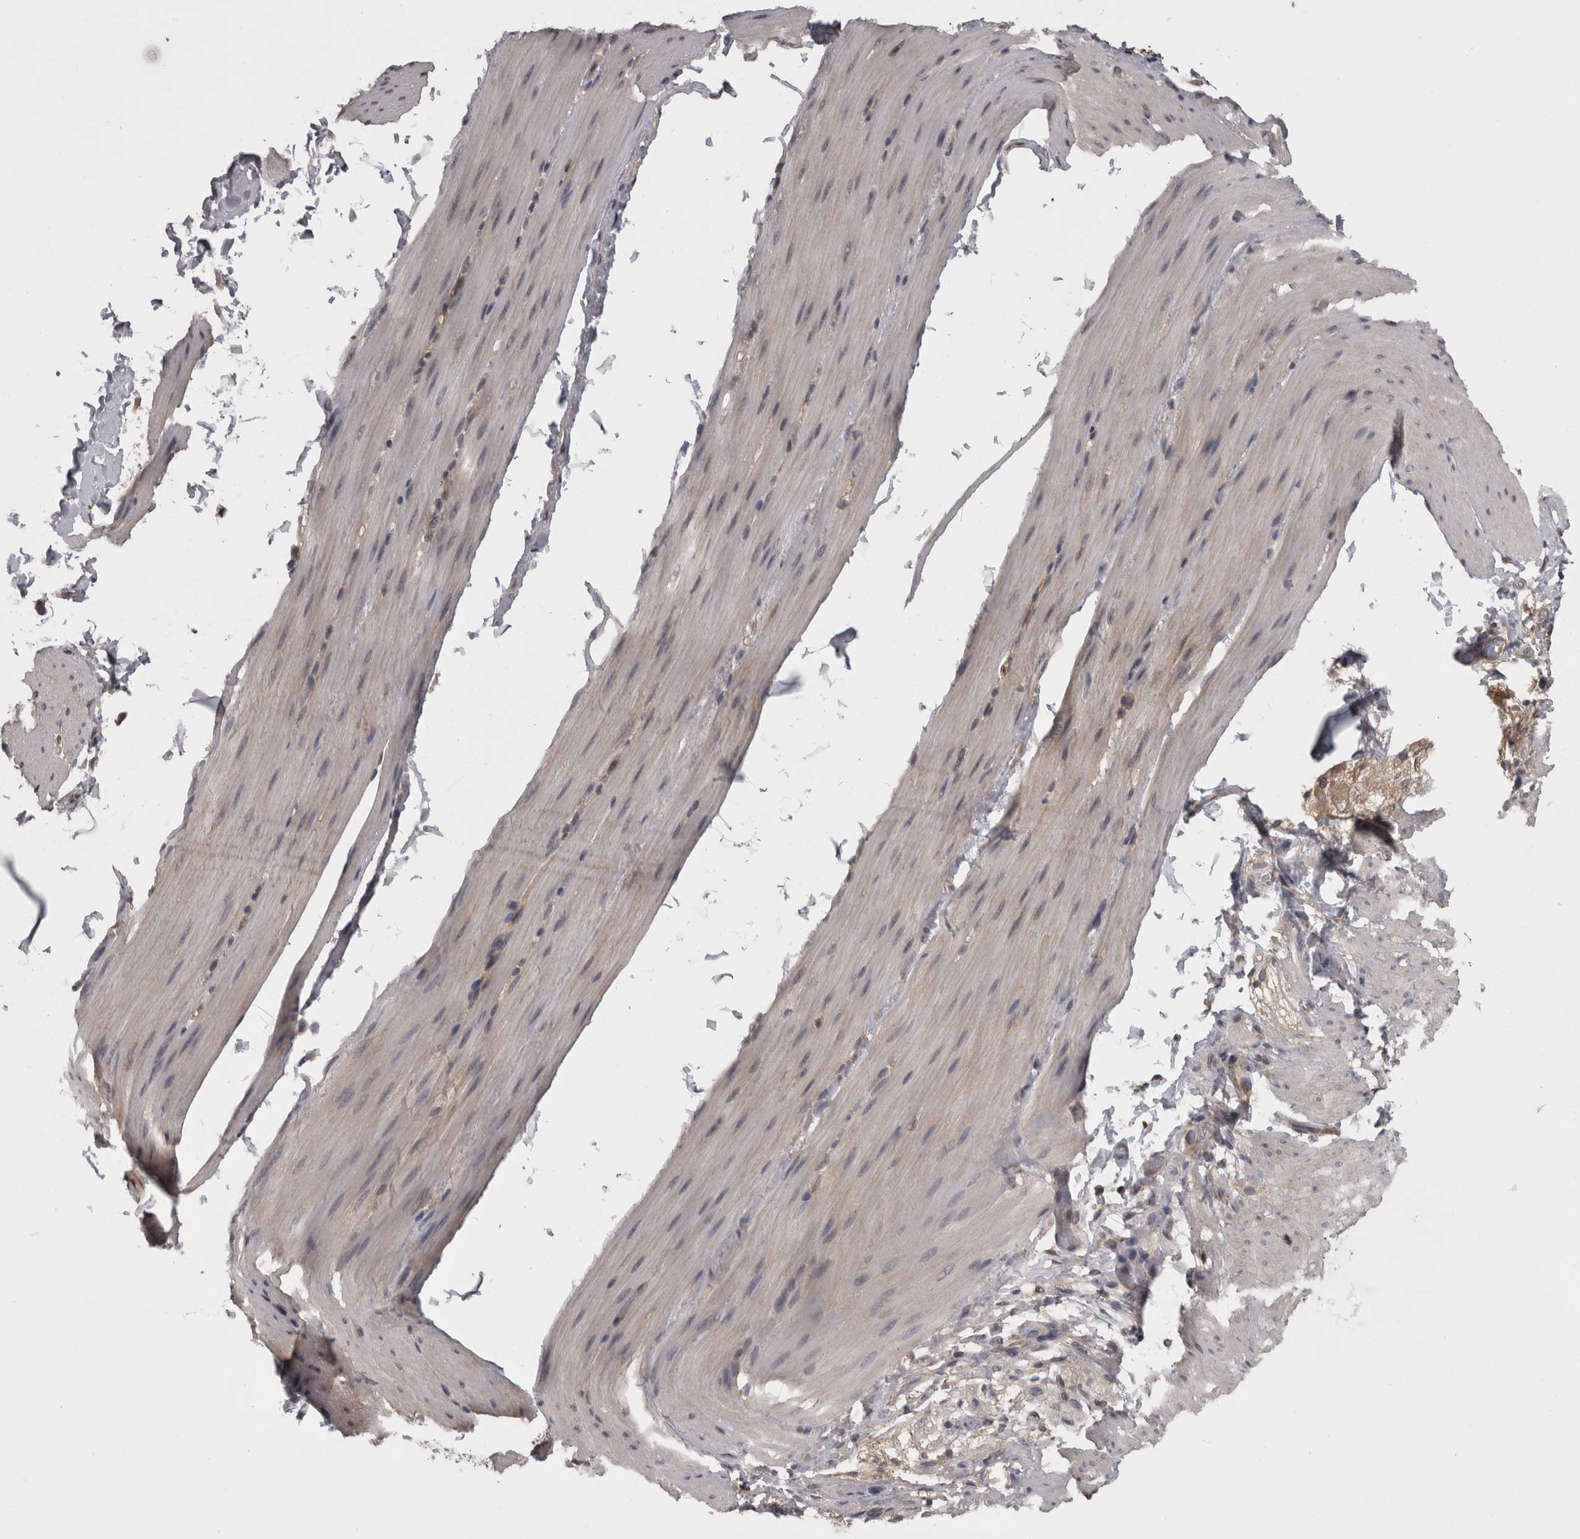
{"staining": {"intensity": "negative", "quantity": "none", "location": "none"}, "tissue": "smooth muscle", "cell_type": "Smooth muscle cells", "image_type": "normal", "snomed": [{"axis": "morphology", "description": "Normal tissue, NOS"}, {"axis": "topography", "description": "Smooth muscle"}, {"axis": "topography", "description": "Small intestine"}], "caption": "High magnification brightfield microscopy of normal smooth muscle stained with DAB (brown) and counterstained with hematoxylin (blue): smooth muscle cells show no significant expression. (DAB (3,3'-diaminobenzidine) immunohistochemistry (IHC), high magnification).", "gene": "APRT", "patient": {"sex": "female", "age": 84}}